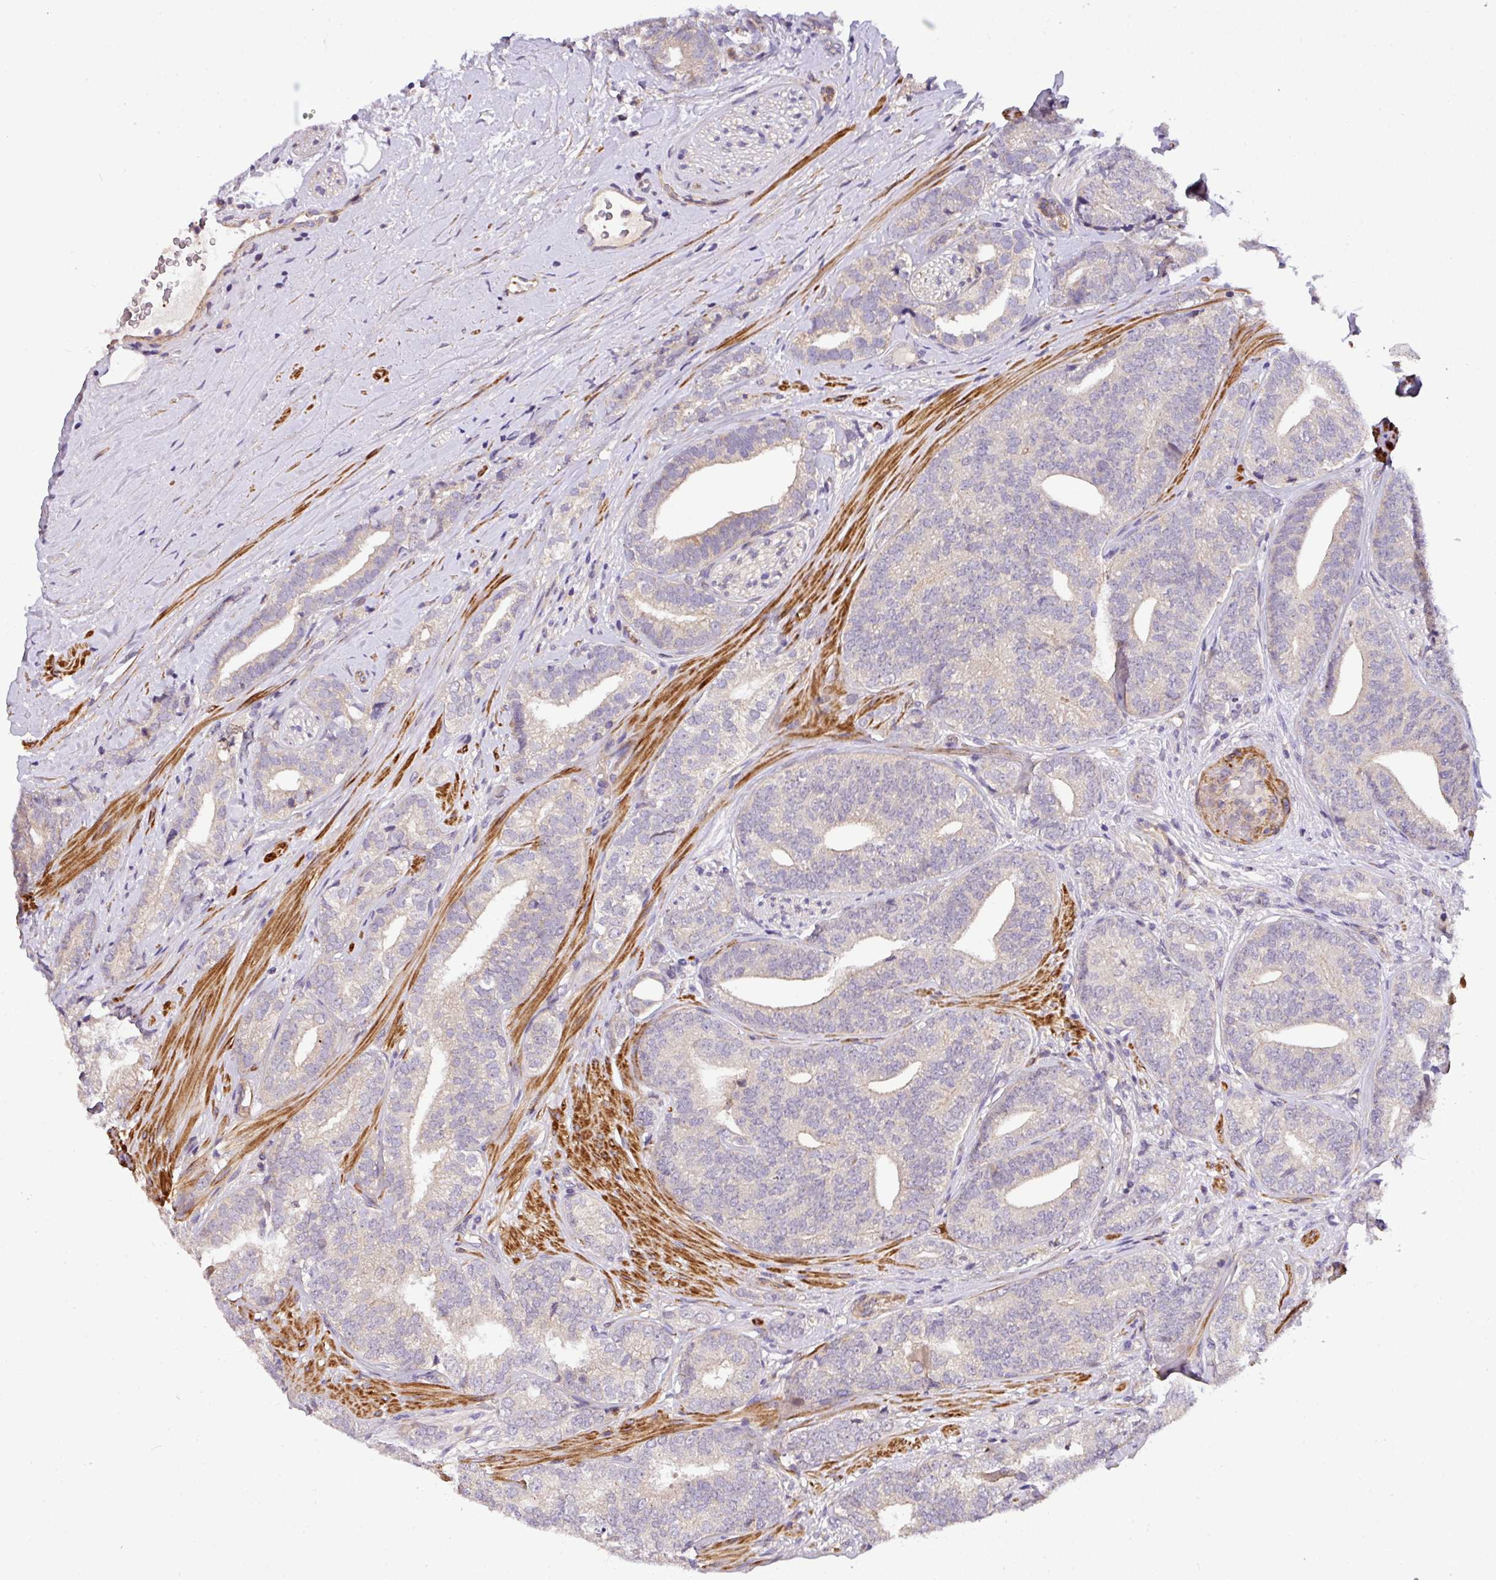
{"staining": {"intensity": "negative", "quantity": "none", "location": "none"}, "tissue": "prostate cancer", "cell_type": "Tumor cells", "image_type": "cancer", "snomed": [{"axis": "morphology", "description": "Adenocarcinoma, High grade"}, {"axis": "topography", "description": "Prostate"}], "caption": "High magnification brightfield microscopy of high-grade adenocarcinoma (prostate) stained with DAB (3,3'-diaminobenzidine) (brown) and counterstained with hematoxylin (blue): tumor cells show no significant staining.", "gene": "CASS4", "patient": {"sex": "male", "age": 72}}